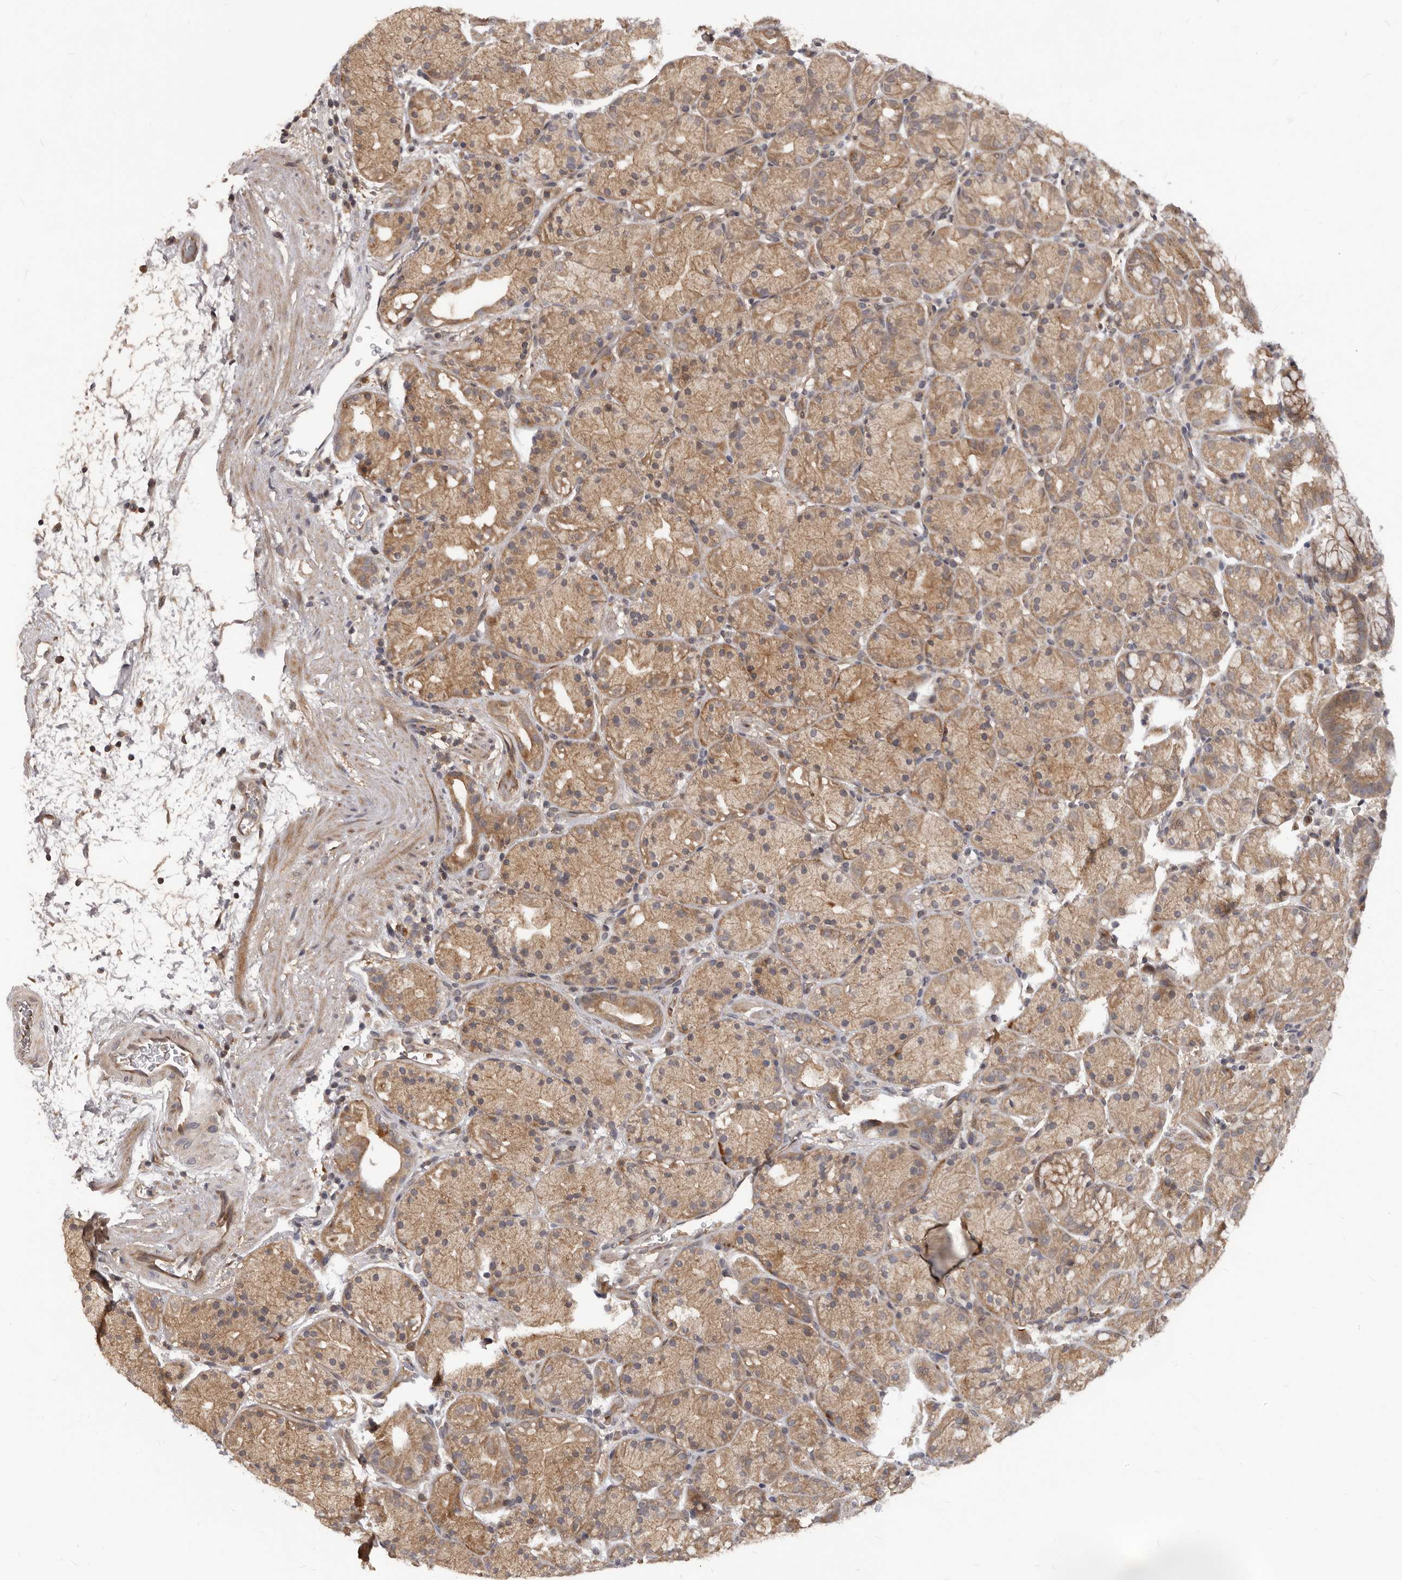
{"staining": {"intensity": "moderate", "quantity": ">75%", "location": "cytoplasmic/membranous"}, "tissue": "stomach", "cell_type": "Glandular cells", "image_type": "normal", "snomed": [{"axis": "morphology", "description": "Normal tissue, NOS"}, {"axis": "topography", "description": "Stomach, upper"}], "caption": "A high-resolution histopathology image shows immunohistochemistry staining of unremarkable stomach, which exhibits moderate cytoplasmic/membranous expression in about >75% of glandular cells. (DAB = brown stain, brightfield microscopy at high magnification).", "gene": "GABPB2", "patient": {"sex": "male", "age": 48}}